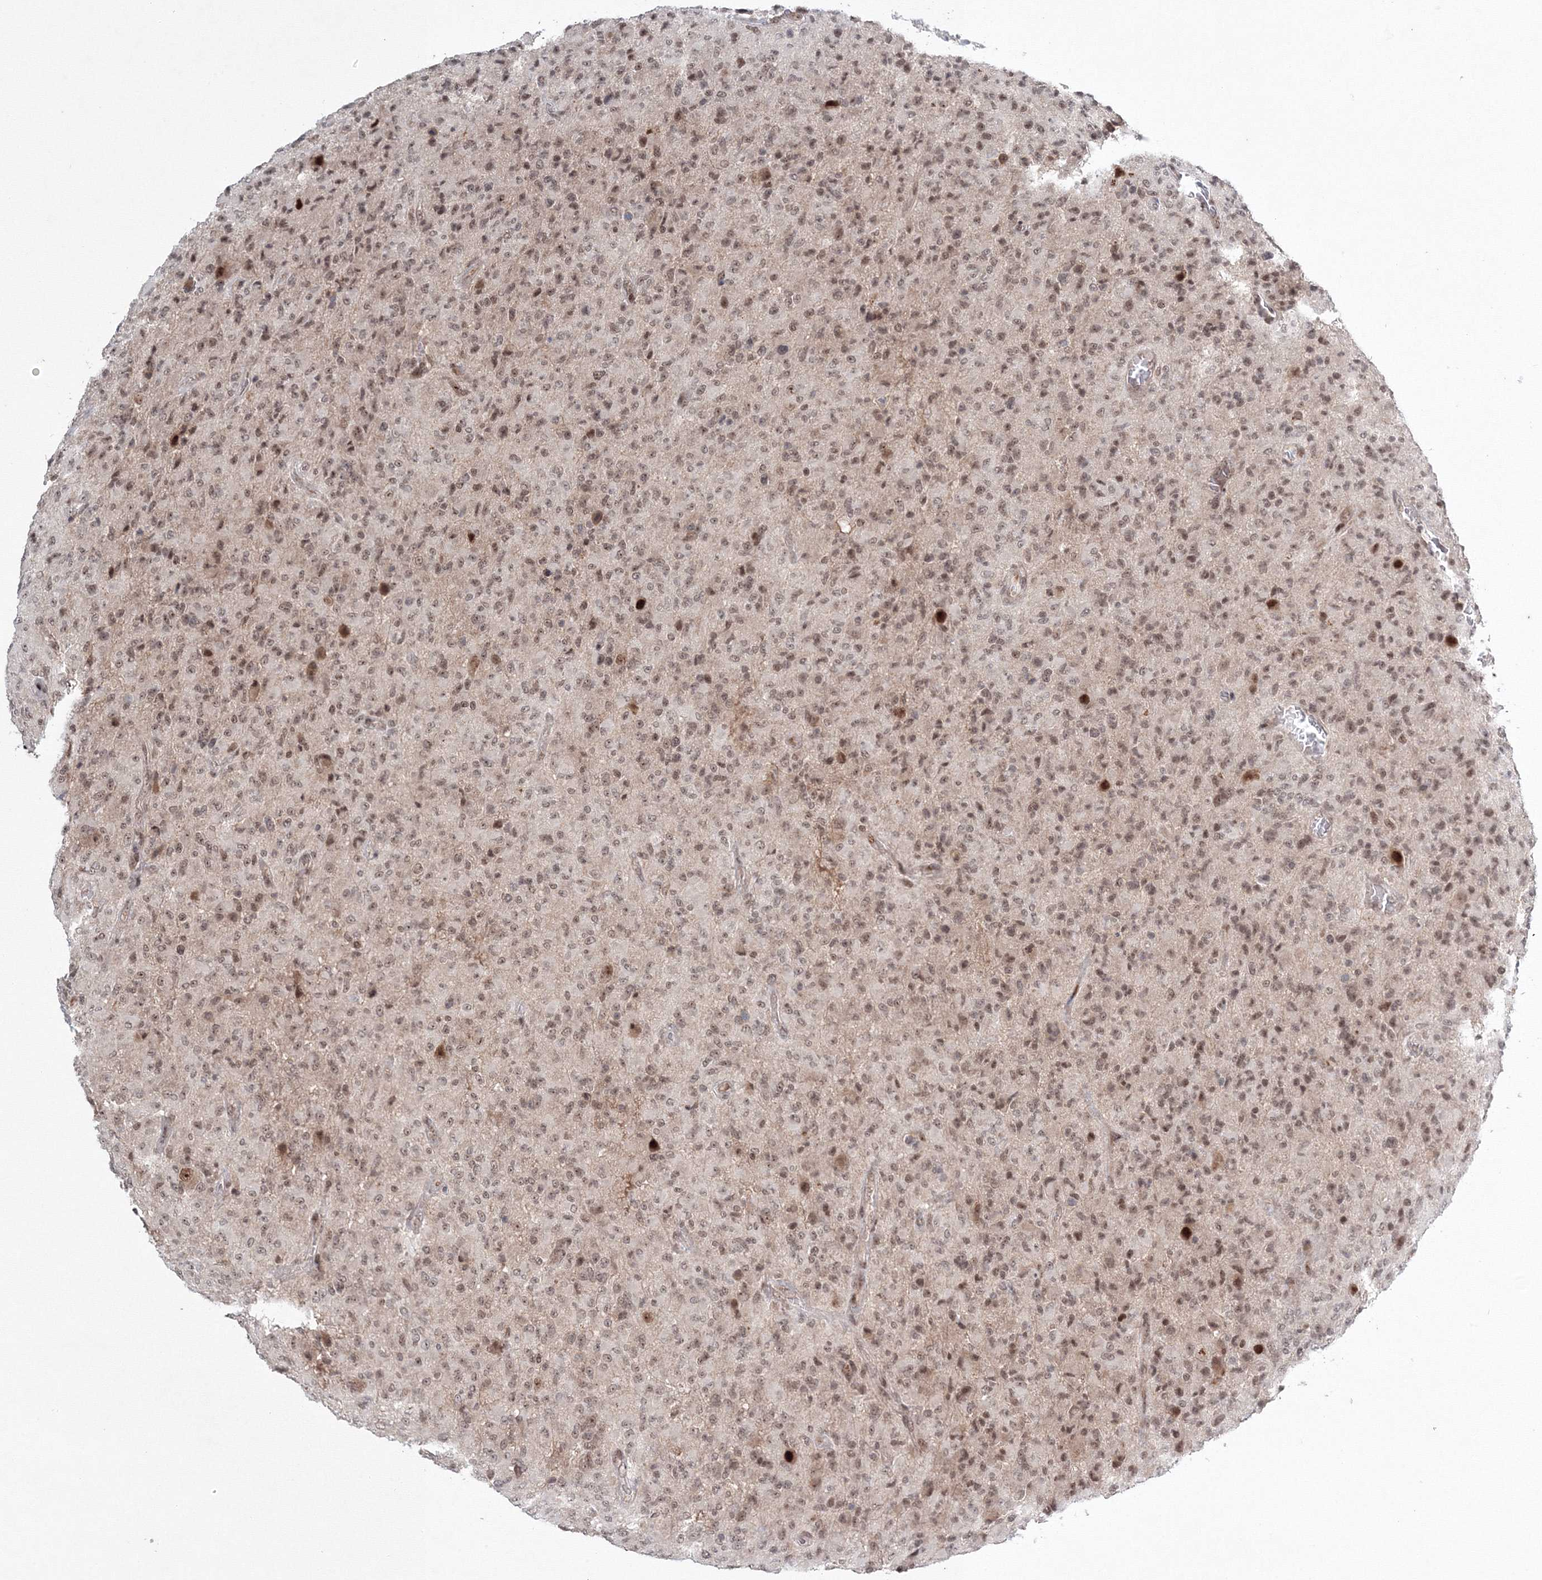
{"staining": {"intensity": "weak", "quantity": ">75%", "location": "nuclear"}, "tissue": "glioma", "cell_type": "Tumor cells", "image_type": "cancer", "snomed": [{"axis": "morphology", "description": "Glioma, malignant, High grade"}, {"axis": "topography", "description": "Brain"}], "caption": "Protein staining of high-grade glioma (malignant) tissue displays weak nuclear staining in about >75% of tumor cells.", "gene": "NOA1", "patient": {"sex": "female", "age": 57}}